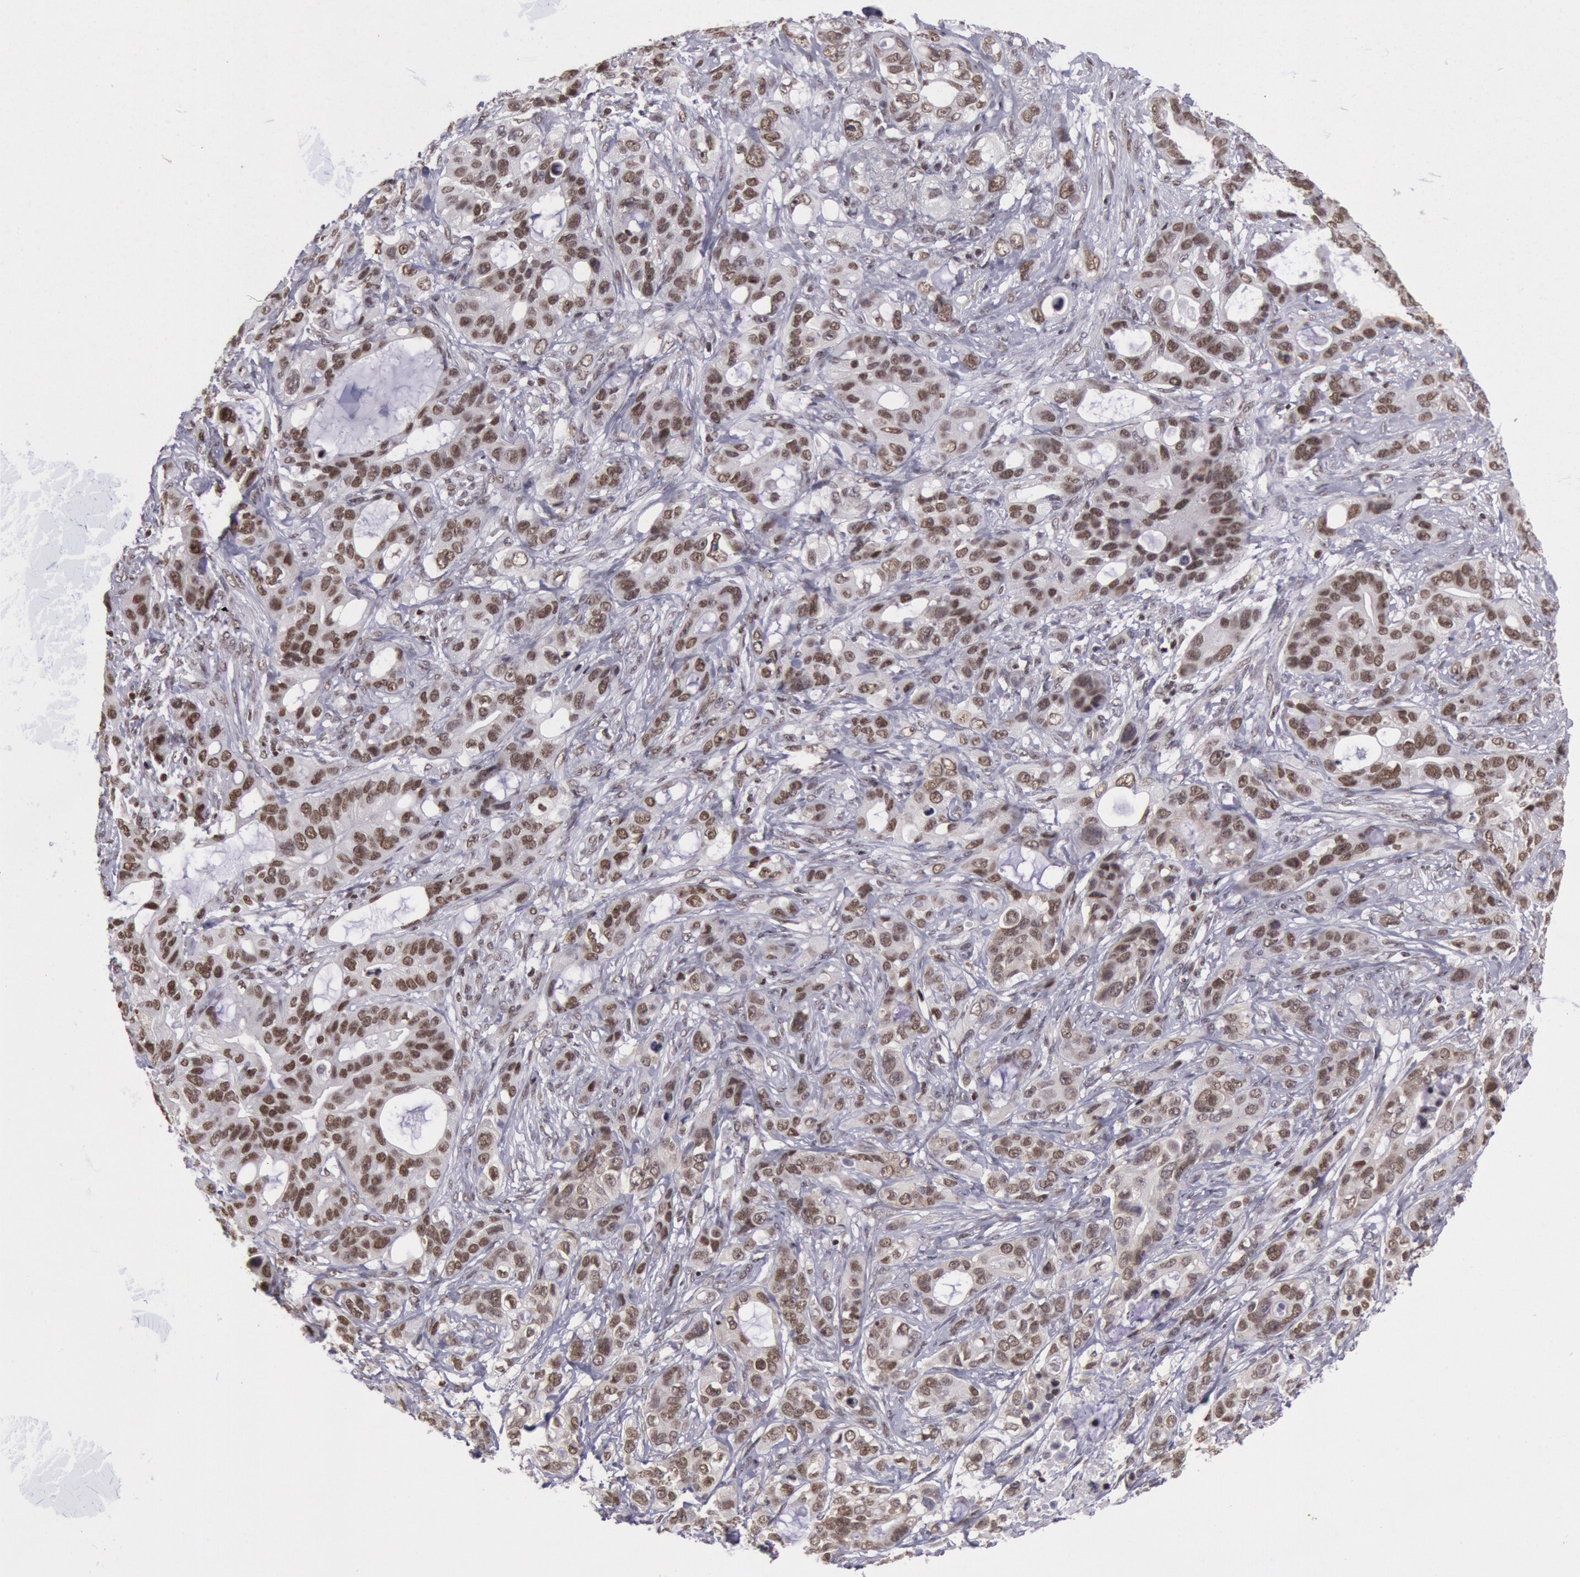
{"staining": {"intensity": "moderate", "quantity": ">75%", "location": "nuclear"}, "tissue": "stomach cancer", "cell_type": "Tumor cells", "image_type": "cancer", "snomed": [{"axis": "morphology", "description": "Adenocarcinoma, NOS"}, {"axis": "topography", "description": "Stomach, upper"}], "caption": "Immunohistochemistry (IHC) micrograph of stomach cancer (adenocarcinoma) stained for a protein (brown), which exhibits medium levels of moderate nuclear positivity in approximately >75% of tumor cells.", "gene": "NKAP", "patient": {"sex": "male", "age": 47}}